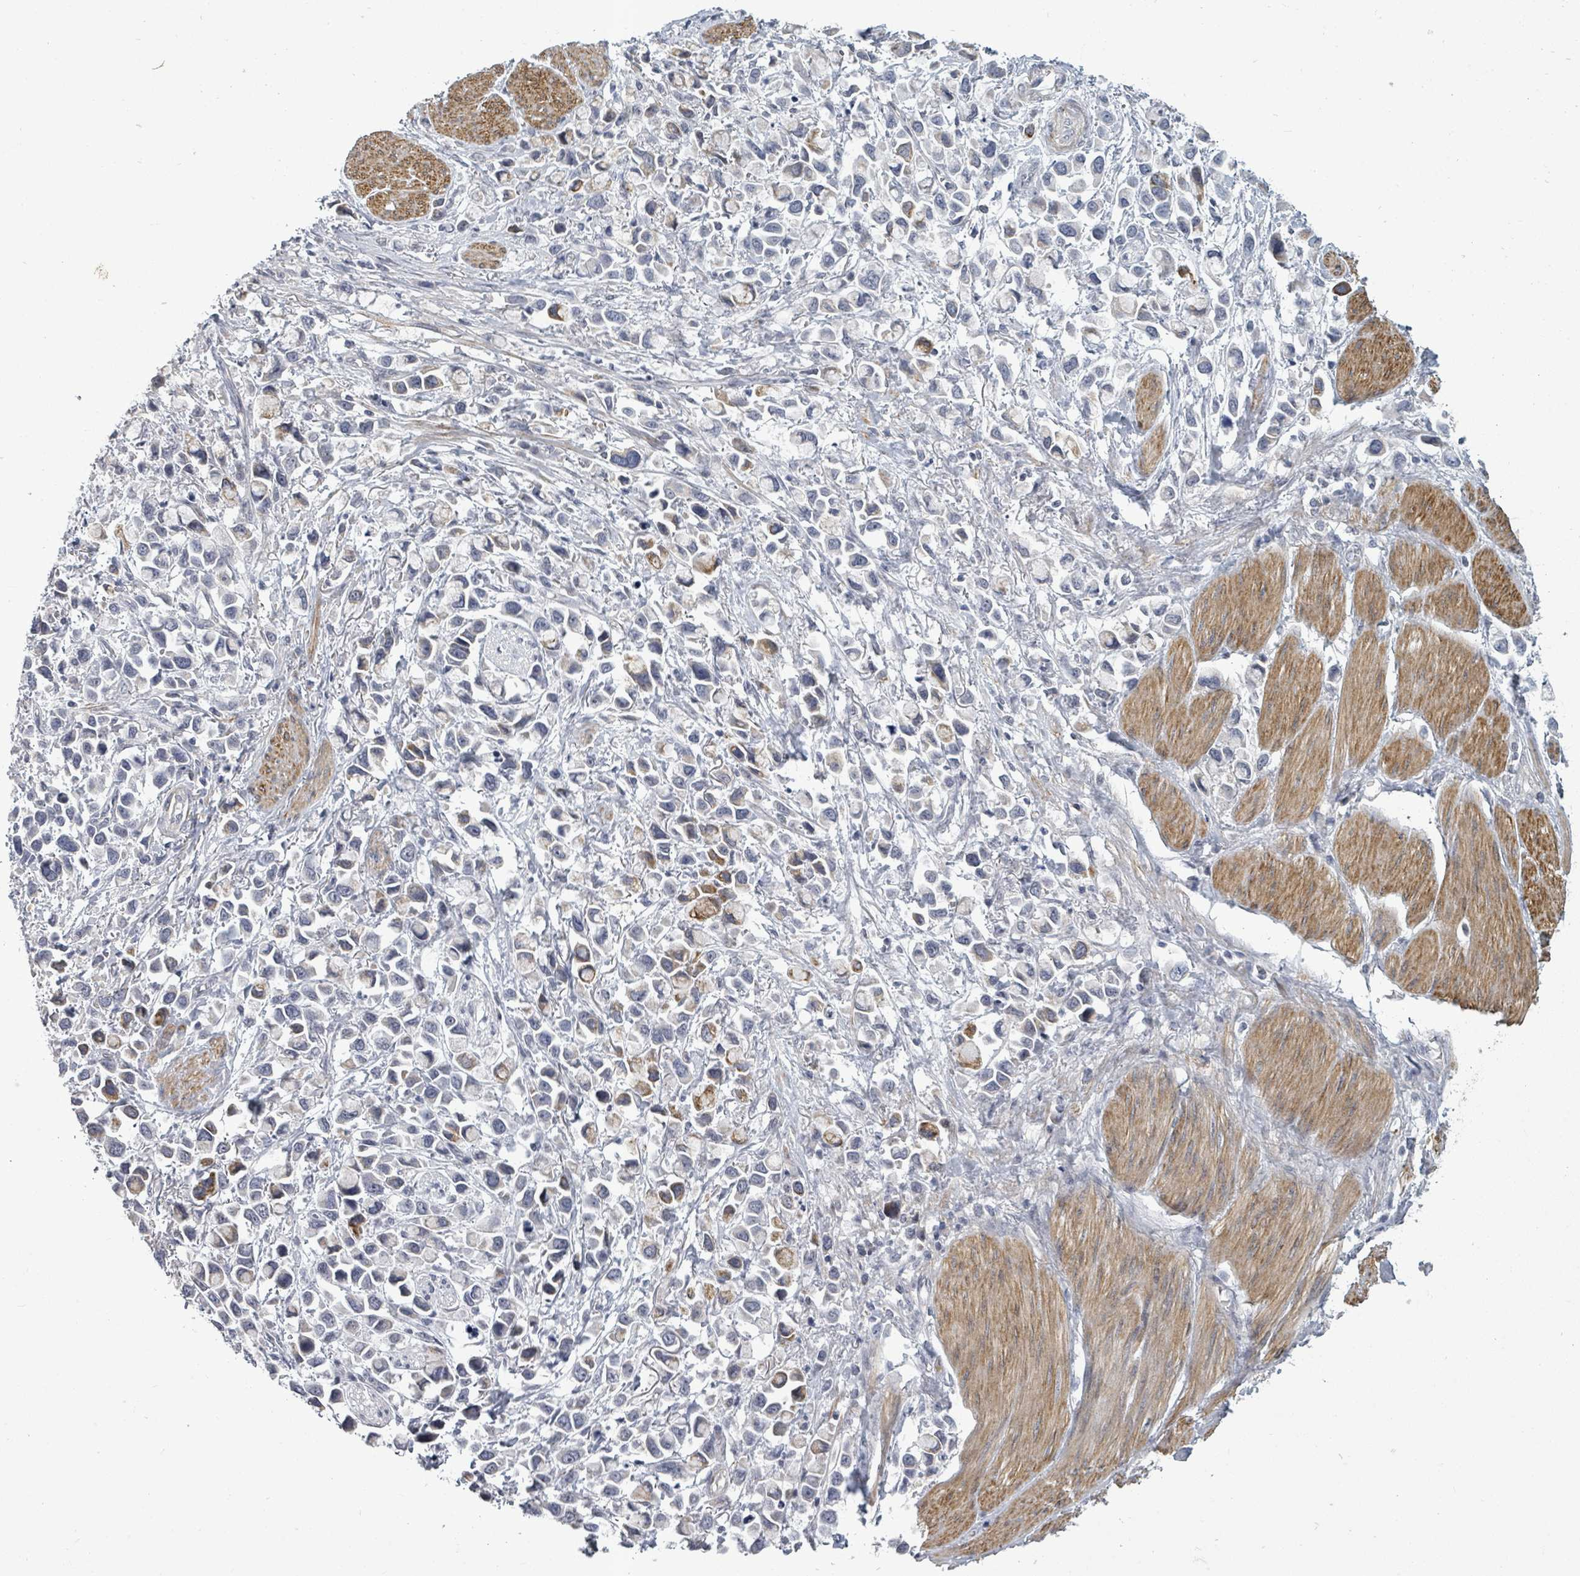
{"staining": {"intensity": "negative", "quantity": "none", "location": "none"}, "tissue": "stomach cancer", "cell_type": "Tumor cells", "image_type": "cancer", "snomed": [{"axis": "morphology", "description": "Adenocarcinoma, NOS"}, {"axis": "topography", "description": "Stomach"}], "caption": "DAB (3,3'-diaminobenzidine) immunohistochemical staining of human stomach adenocarcinoma demonstrates no significant positivity in tumor cells.", "gene": "PTPN20", "patient": {"sex": "female", "age": 81}}